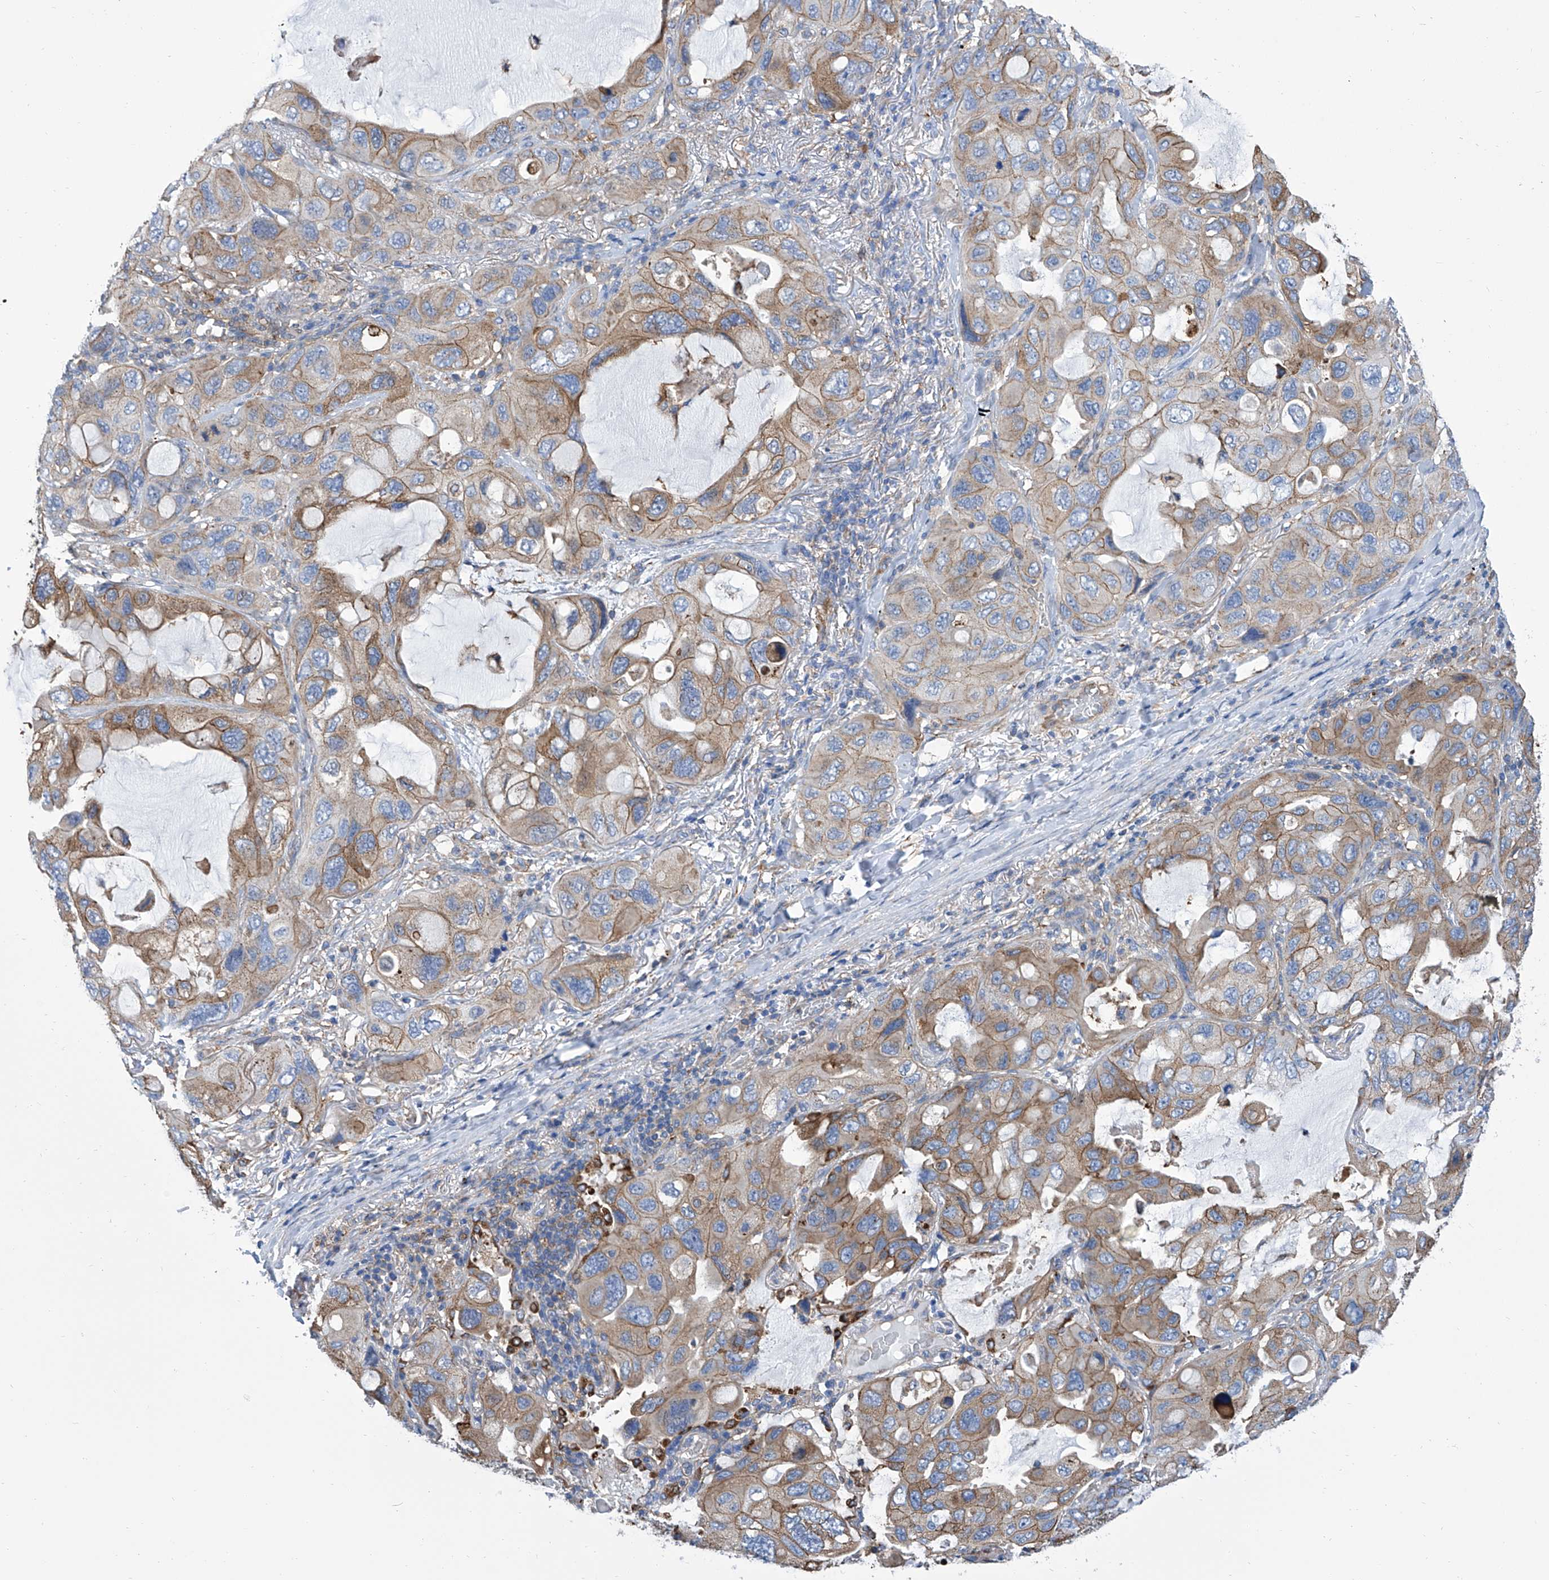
{"staining": {"intensity": "moderate", "quantity": "25%-75%", "location": "cytoplasmic/membranous"}, "tissue": "lung cancer", "cell_type": "Tumor cells", "image_type": "cancer", "snomed": [{"axis": "morphology", "description": "Squamous cell carcinoma, NOS"}, {"axis": "topography", "description": "Lung"}], "caption": "The photomicrograph demonstrates immunohistochemical staining of squamous cell carcinoma (lung). There is moderate cytoplasmic/membranous staining is identified in about 25%-75% of tumor cells. Nuclei are stained in blue.", "gene": "GPT", "patient": {"sex": "female", "age": 73}}